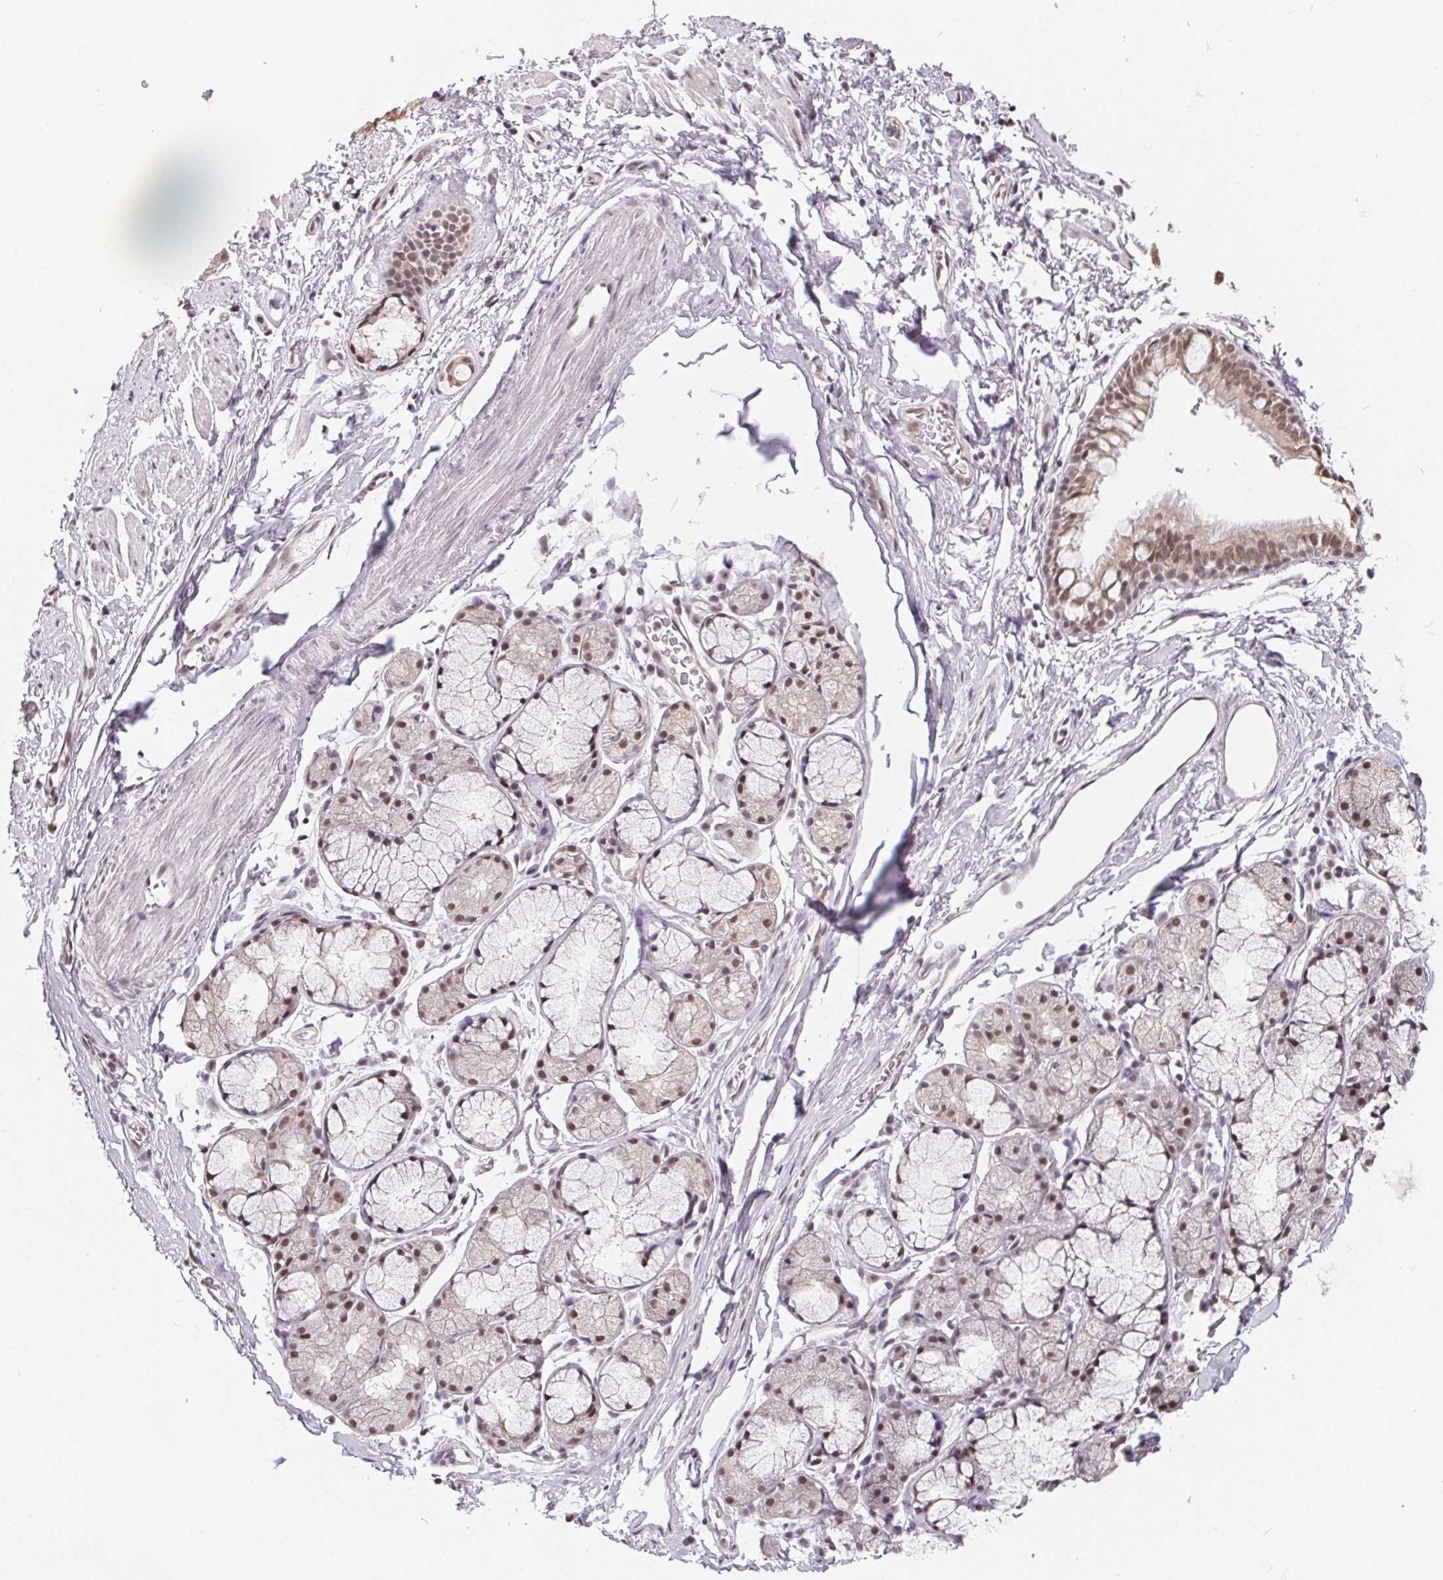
{"staining": {"intensity": "moderate", "quantity": "25%-75%", "location": "nuclear"}, "tissue": "soft tissue", "cell_type": "Fibroblasts", "image_type": "normal", "snomed": [{"axis": "morphology", "description": "Normal tissue, NOS"}, {"axis": "topography", "description": "Lymph node"}, {"axis": "topography", "description": "Cartilage tissue"}, {"axis": "topography", "description": "Bronchus"}], "caption": "Immunohistochemical staining of benign soft tissue shows 25%-75% levels of moderate nuclear protein staining in approximately 25%-75% of fibroblasts. (brown staining indicates protein expression, while blue staining denotes nuclei).", "gene": "TCERG1", "patient": {"sex": "female", "age": 70}}